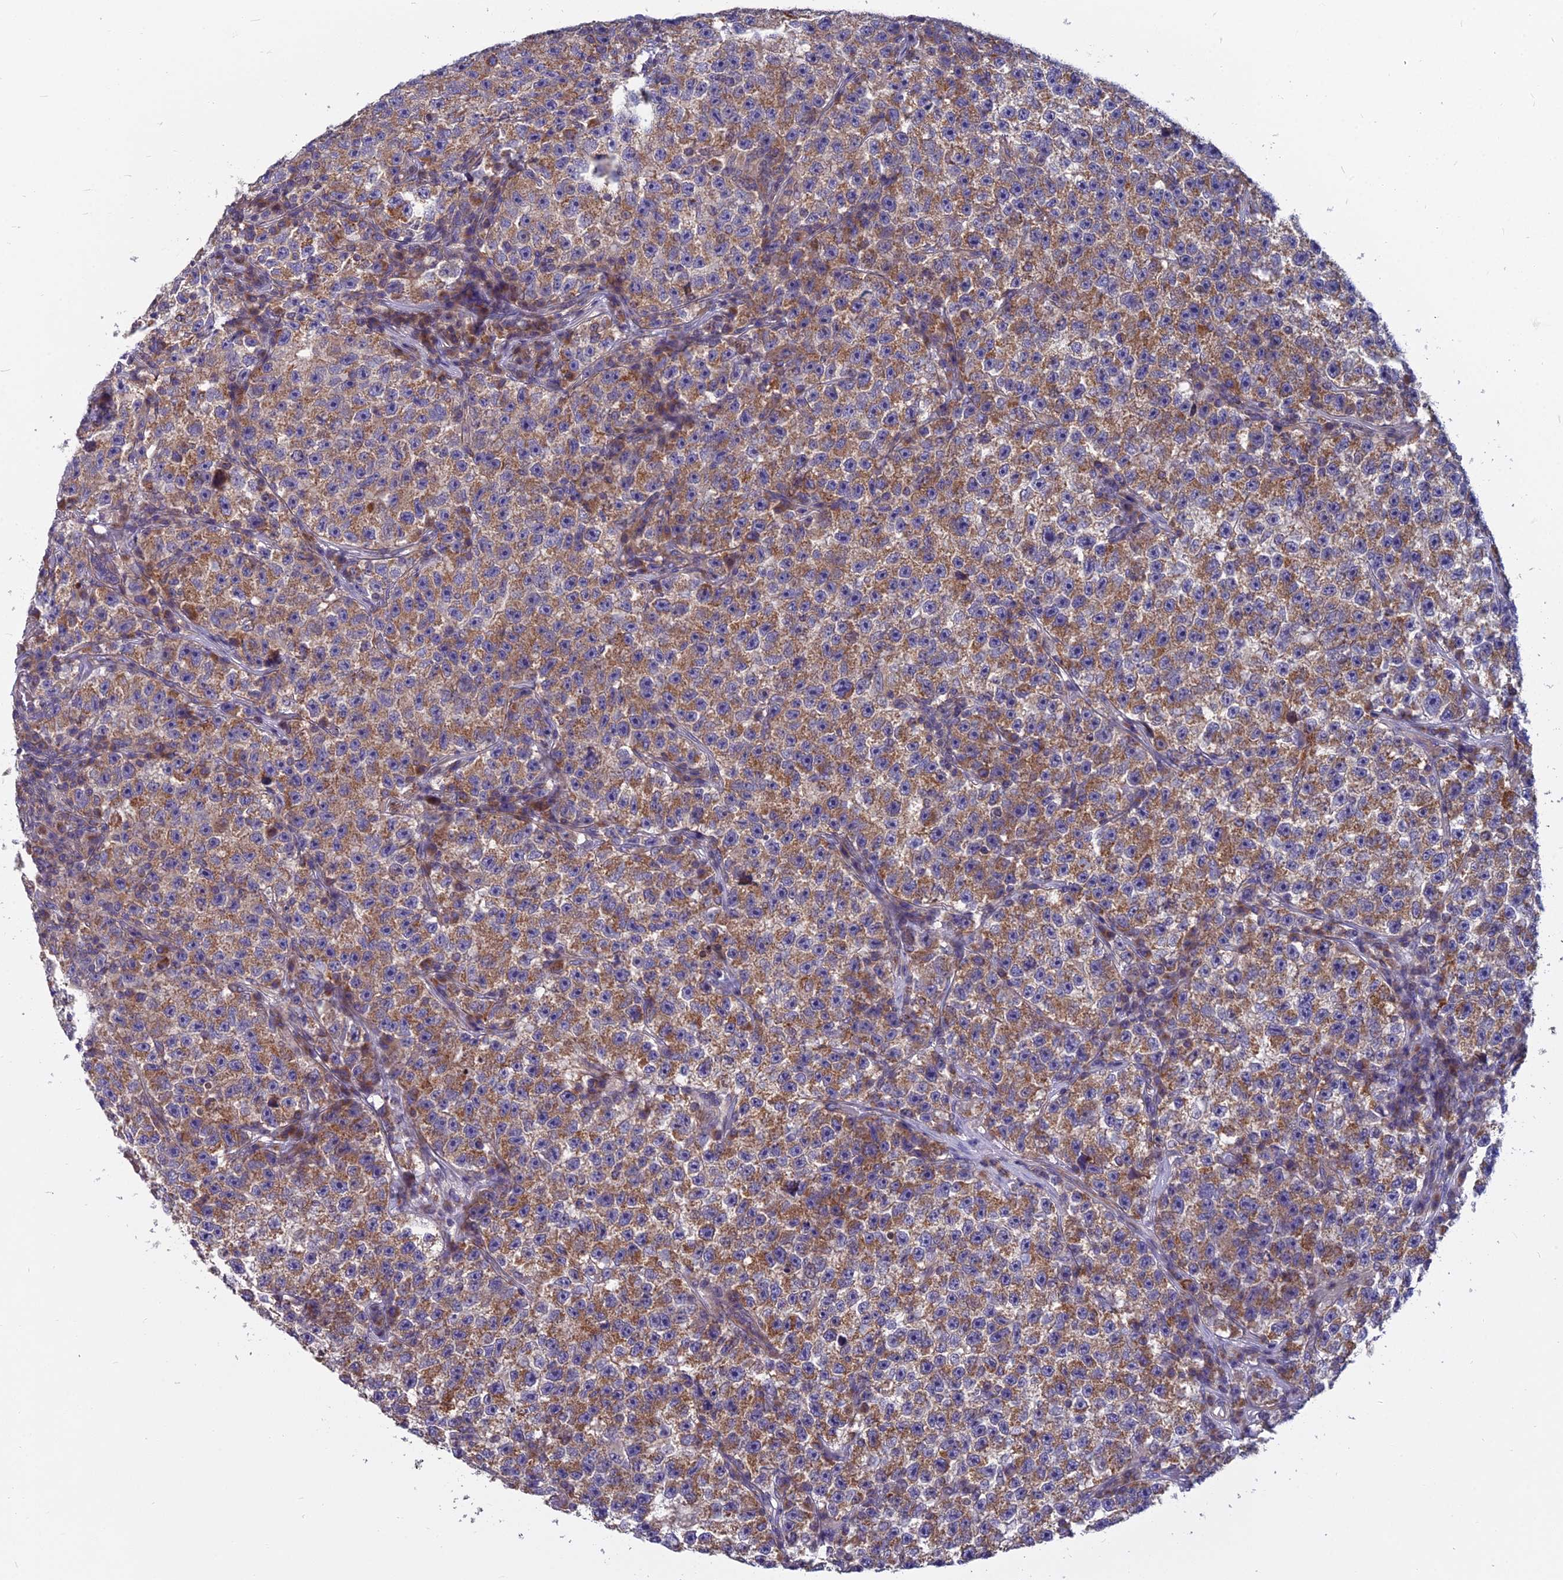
{"staining": {"intensity": "moderate", "quantity": ">75%", "location": "cytoplasmic/membranous"}, "tissue": "testis cancer", "cell_type": "Tumor cells", "image_type": "cancer", "snomed": [{"axis": "morphology", "description": "Seminoma, NOS"}, {"axis": "topography", "description": "Testis"}], "caption": "DAB (3,3'-diaminobenzidine) immunohistochemical staining of testis cancer (seminoma) shows moderate cytoplasmic/membranous protein positivity in approximately >75% of tumor cells.", "gene": "COX20", "patient": {"sex": "male", "age": 22}}